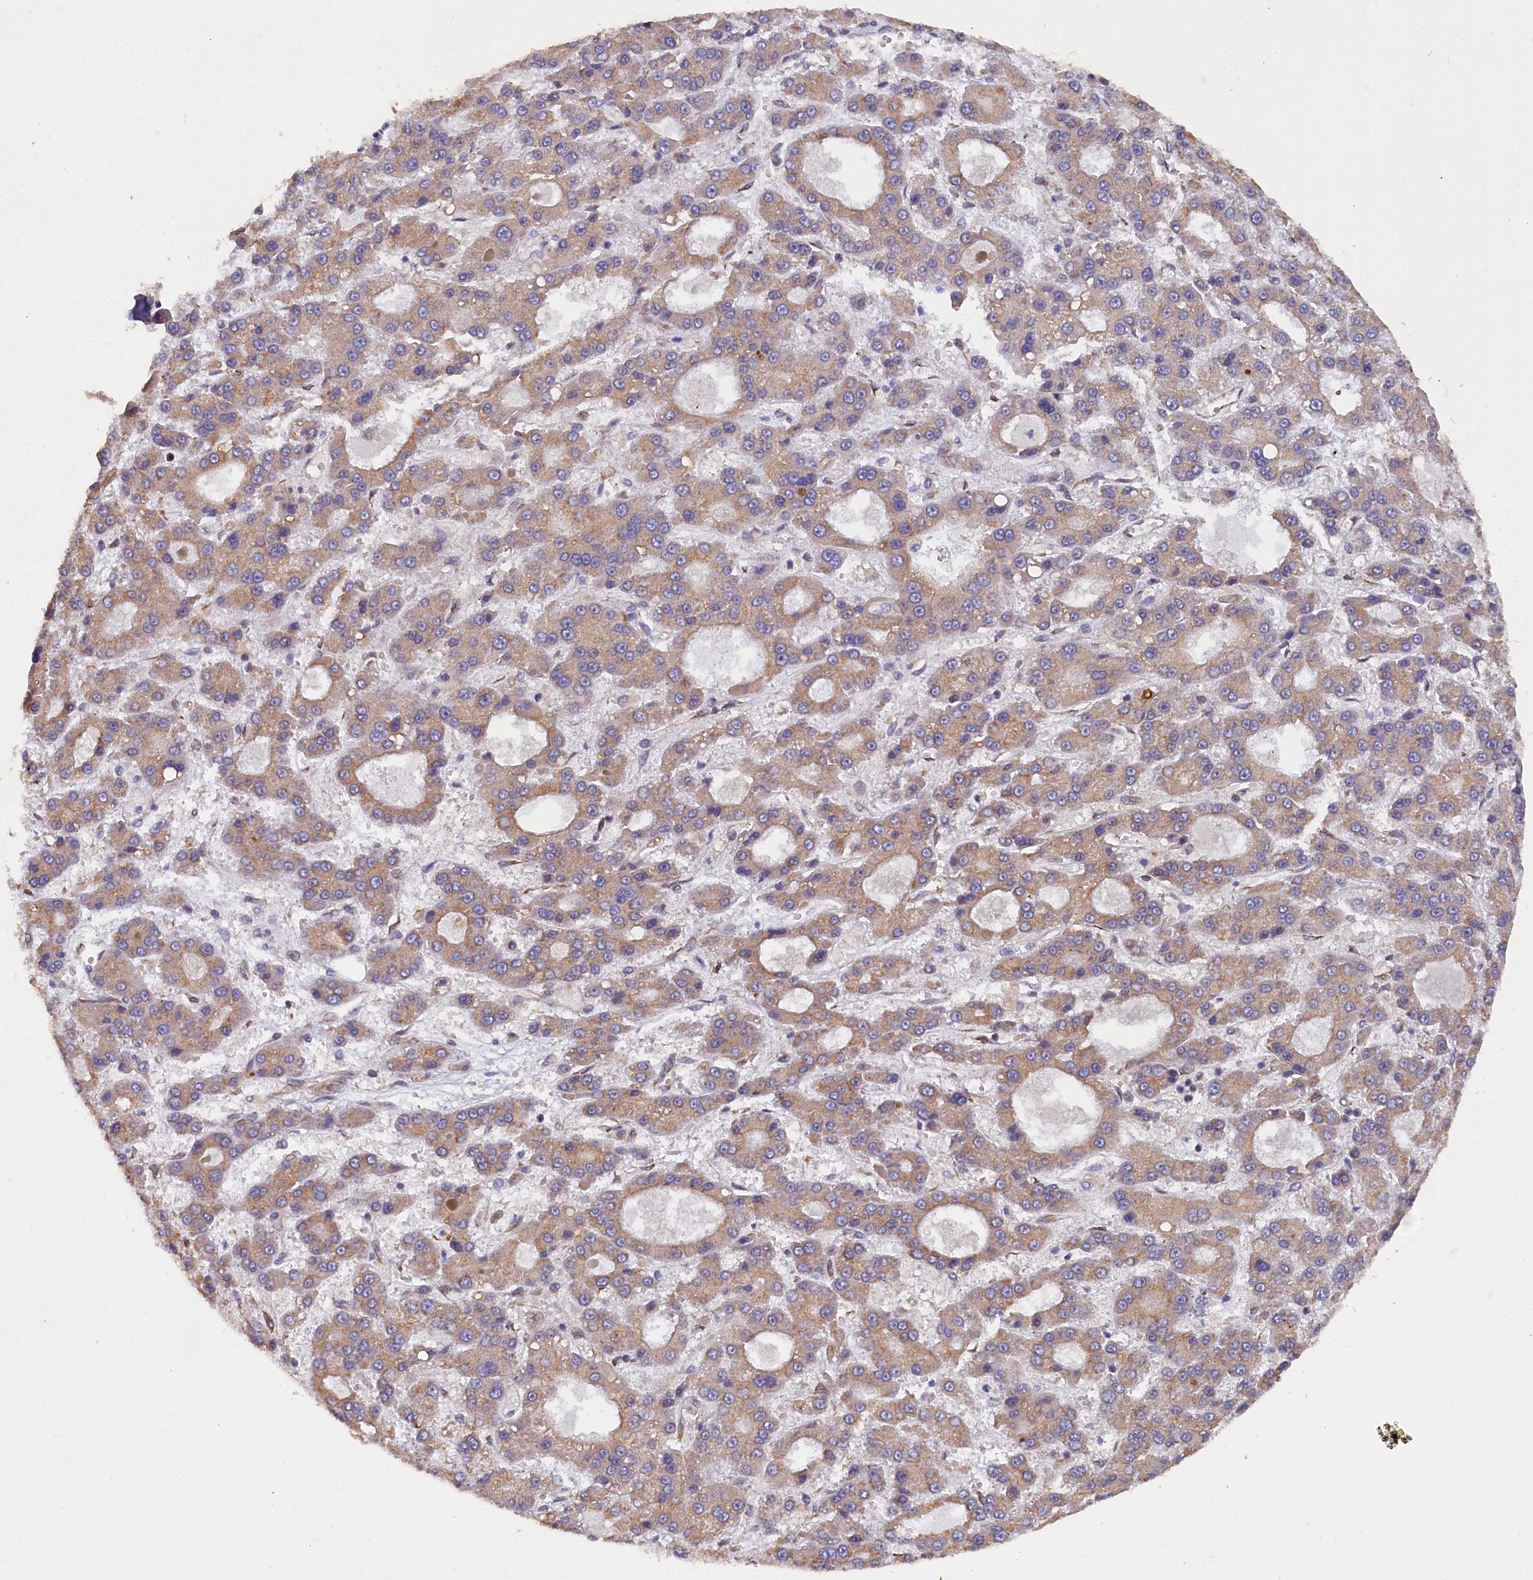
{"staining": {"intensity": "weak", "quantity": "25%-75%", "location": "cytoplasmic/membranous"}, "tissue": "liver cancer", "cell_type": "Tumor cells", "image_type": "cancer", "snomed": [{"axis": "morphology", "description": "Carcinoma, Hepatocellular, NOS"}, {"axis": "topography", "description": "Liver"}], "caption": "Immunohistochemical staining of human liver hepatocellular carcinoma exhibits weak cytoplasmic/membranous protein staining in about 25%-75% of tumor cells.", "gene": "JPT2", "patient": {"sex": "male", "age": 70}}